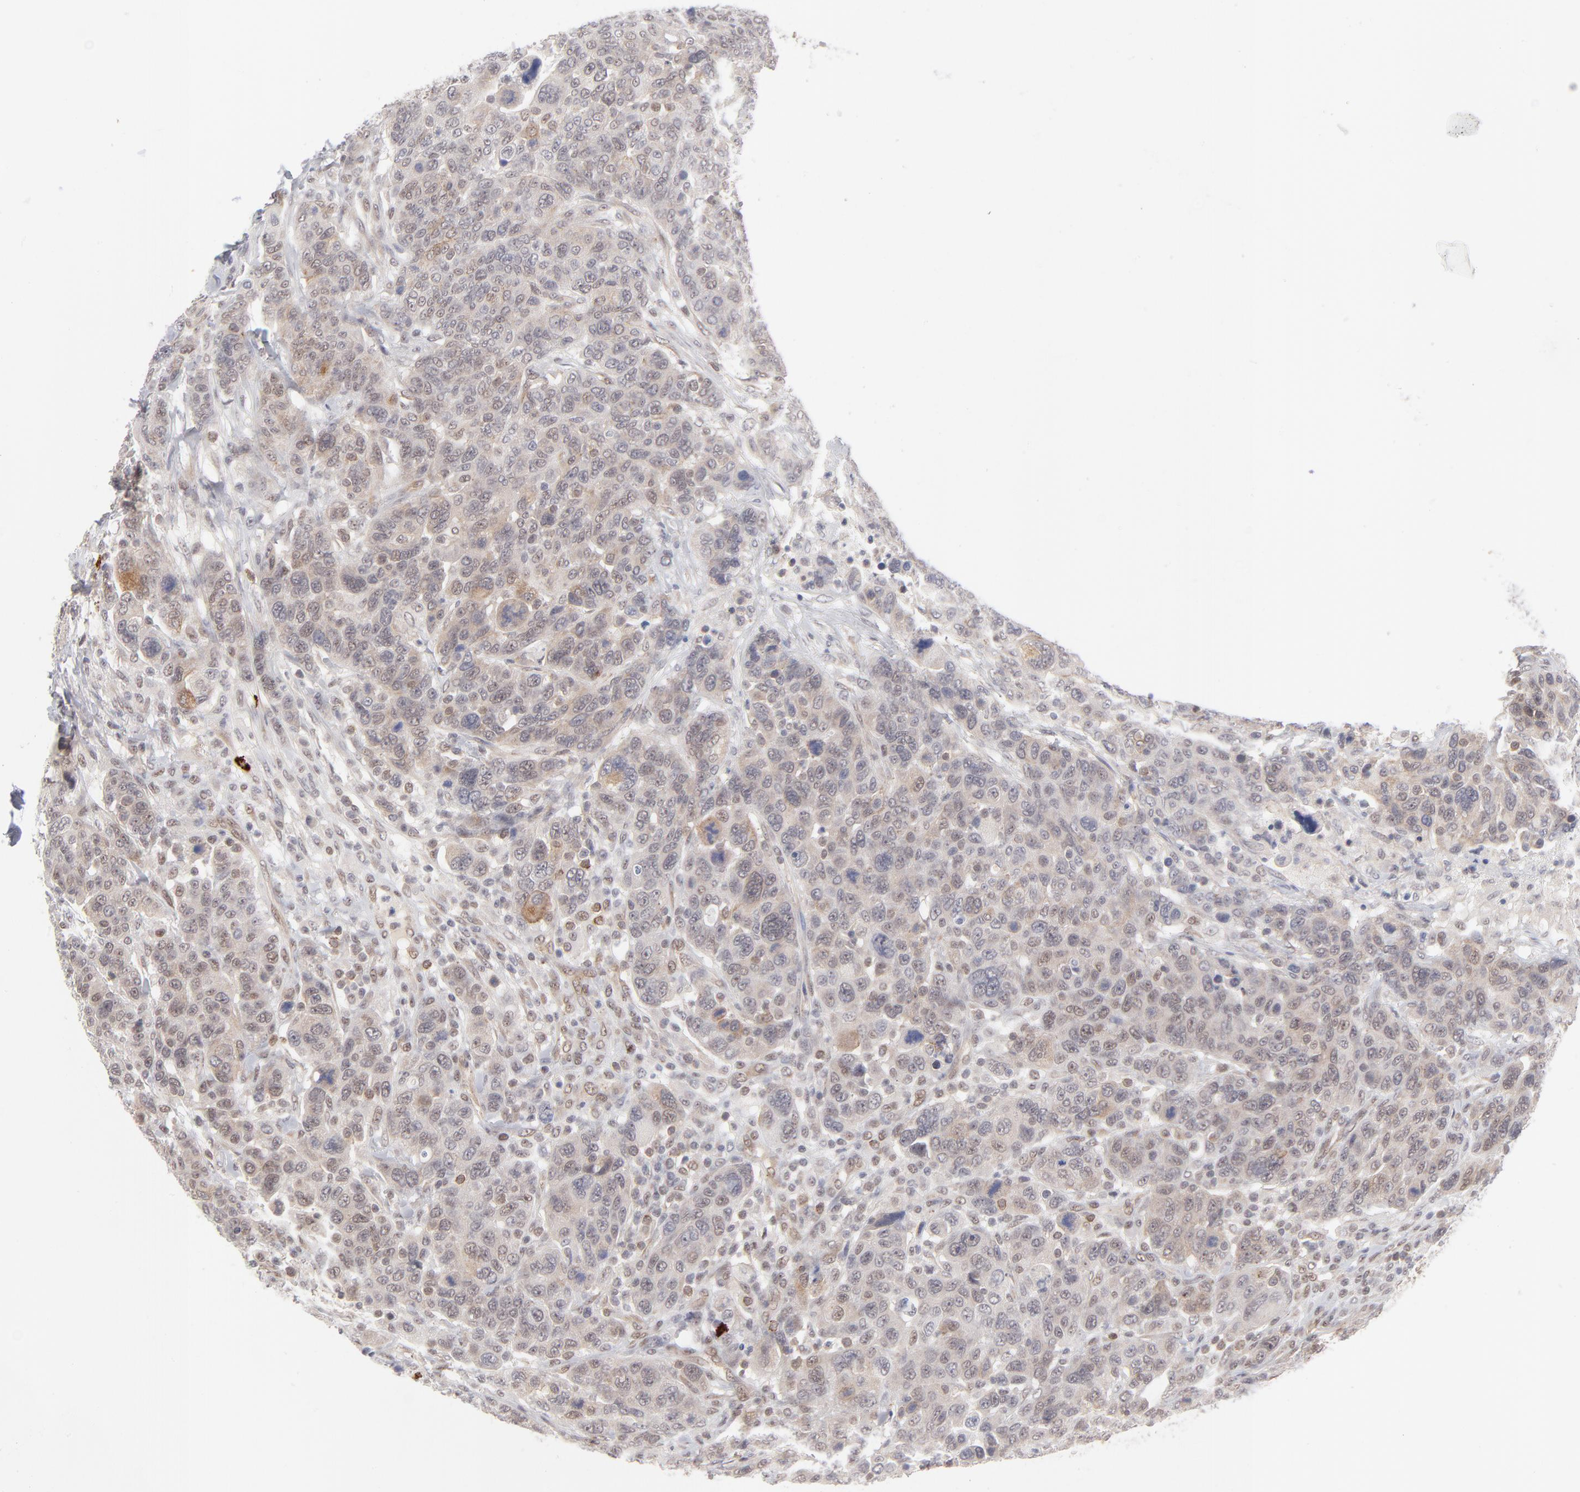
{"staining": {"intensity": "weak", "quantity": ">75%", "location": "cytoplasmic/membranous,nuclear"}, "tissue": "breast cancer", "cell_type": "Tumor cells", "image_type": "cancer", "snomed": [{"axis": "morphology", "description": "Duct carcinoma"}, {"axis": "topography", "description": "Breast"}], "caption": "An immunohistochemistry photomicrograph of tumor tissue is shown. Protein staining in brown labels weak cytoplasmic/membranous and nuclear positivity in intraductal carcinoma (breast) within tumor cells.", "gene": "NBN", "patient": {"sex": "female", "age": 37}}